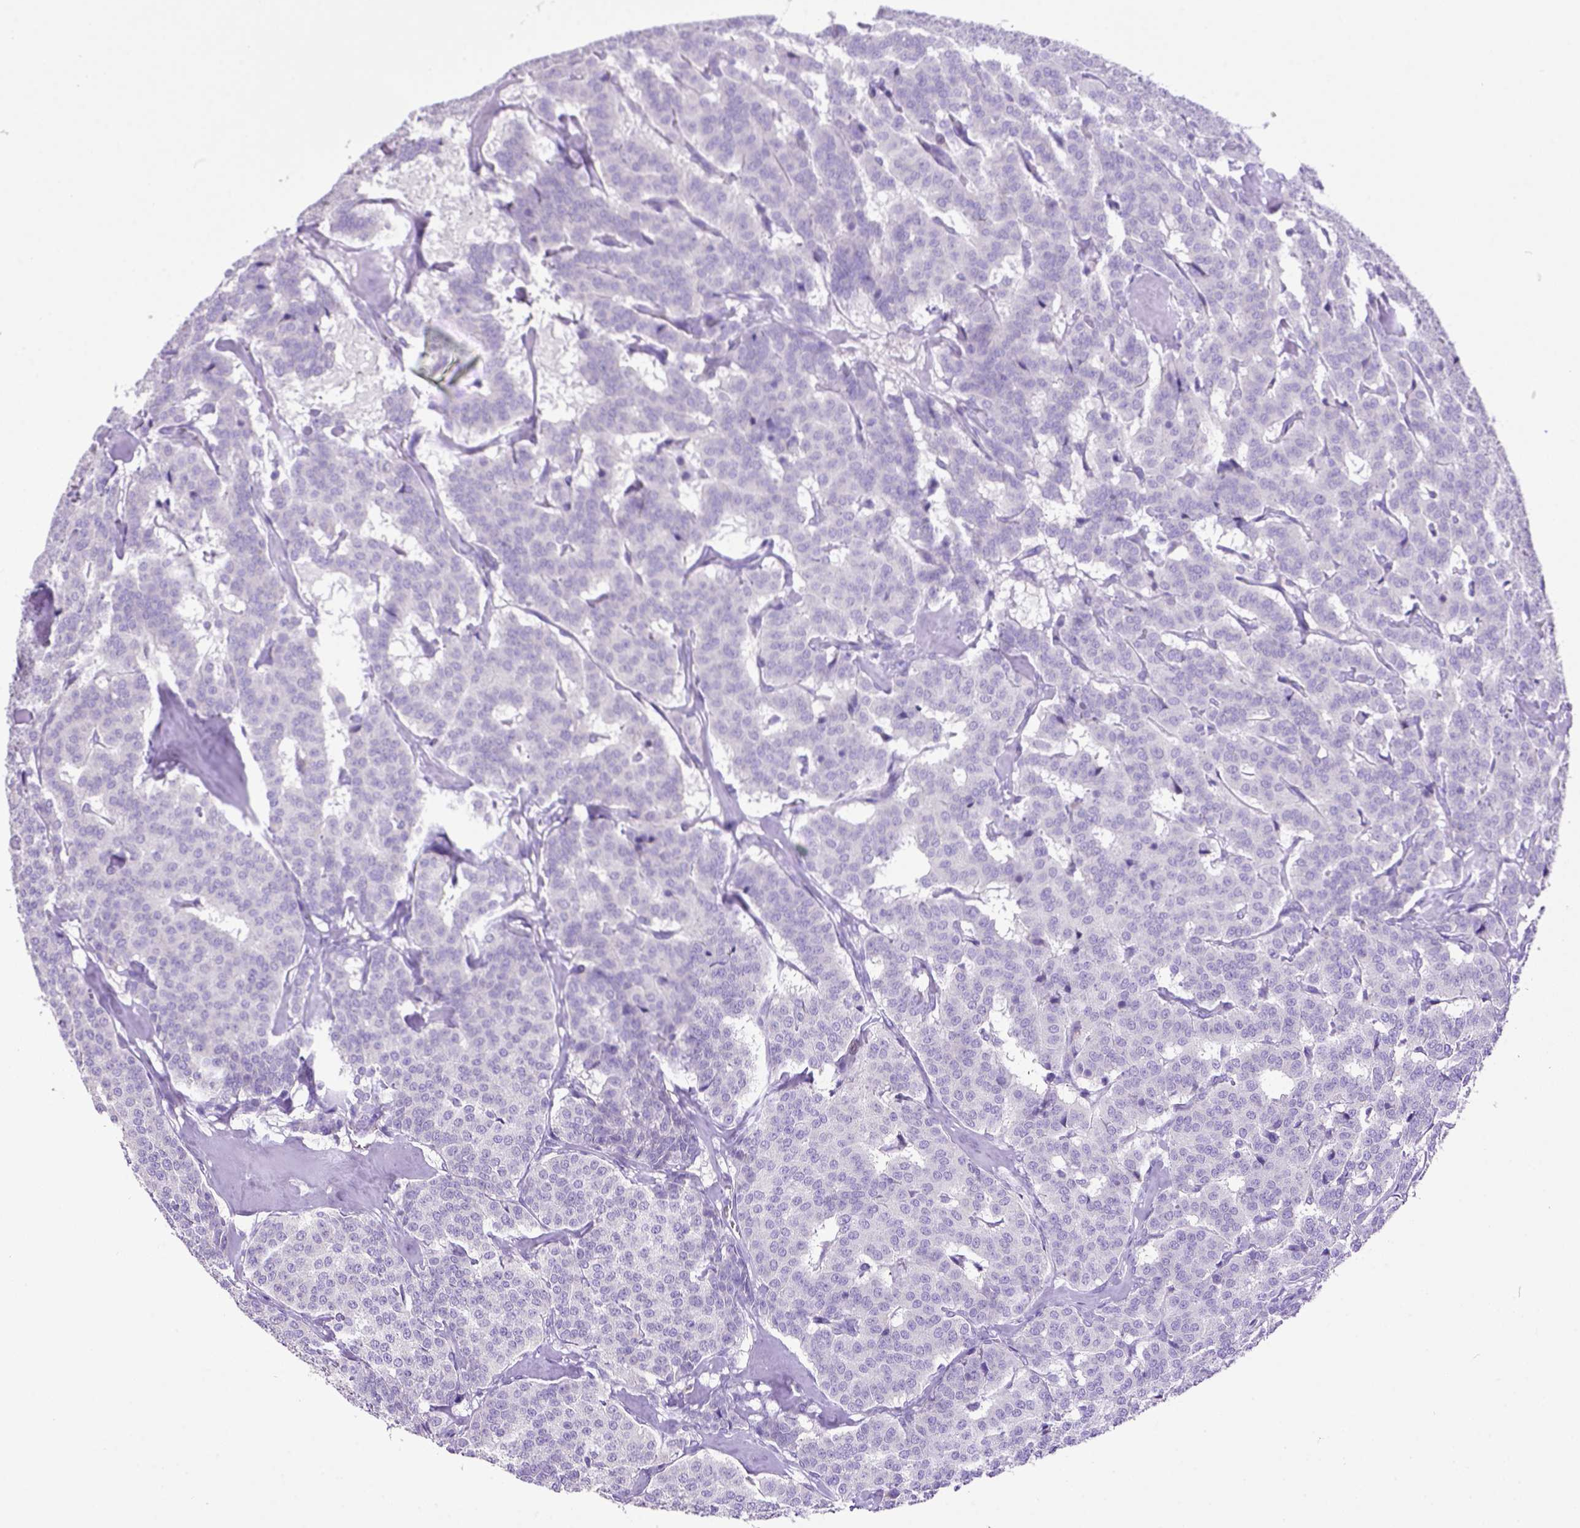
{"staining": {"intensity": "negative", "quantity": "none", "location": "none"}, "tissue": "carcinoid", "cell_type": "Tumor cells", "image_type": "cancer", "snomed": [{"axis": "morphology", "description": "Normal tissue, NOS"}, {"axis": "morphology", "description": "Carcinoid, malignant, NOS"}, {"axis": "topography", "description": "Lung"}], "caption": "This is an immunohistochemistry (IHC) image of human carcinoid. There is no positivity in tumor cells.", "gene": "KIT", "patient": {"sex": "female", "age": 46}}